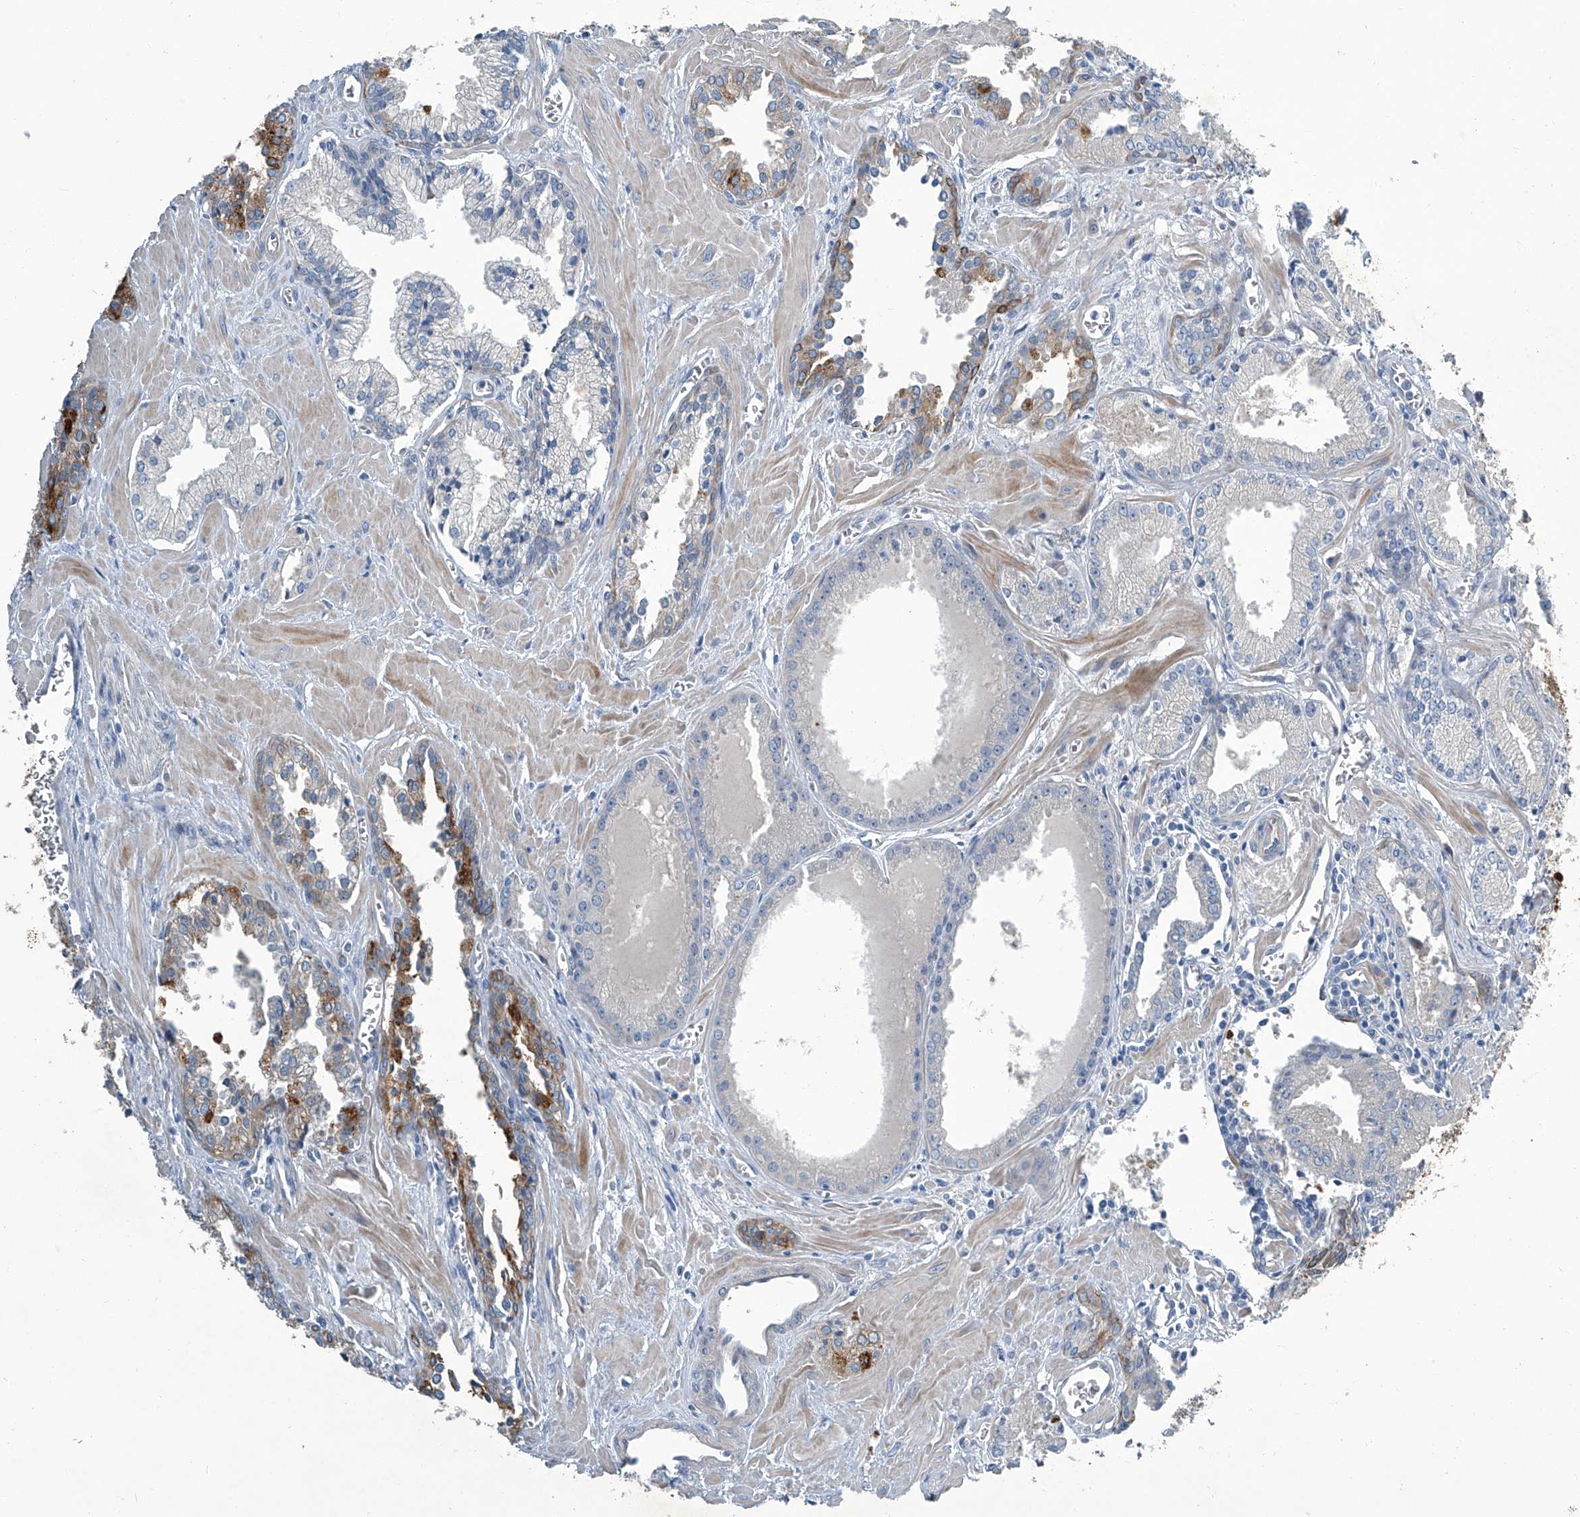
{"staining": {"intensity": "weak", "quantity": "<25%", "location": "cytoplasmic/membranous"}, "tissue": "prostate cancer", "cell_type": "Tumor cells", "image_type": "cancer", "snomed": [{"axis": "morphology", "description": "Adenocarcinoma, Low grade"}, {"axis": "topography", "description": "Prostate"}], "caption": "An IHC photomicrograph of prostate adenocarcinoma (low-grade) is shown. There is no staining in tumor cells of prostate adenocarcinoma (low-grade).", "gene": "SLC26A11", "patient": {"sex": "male", "age": 67}}